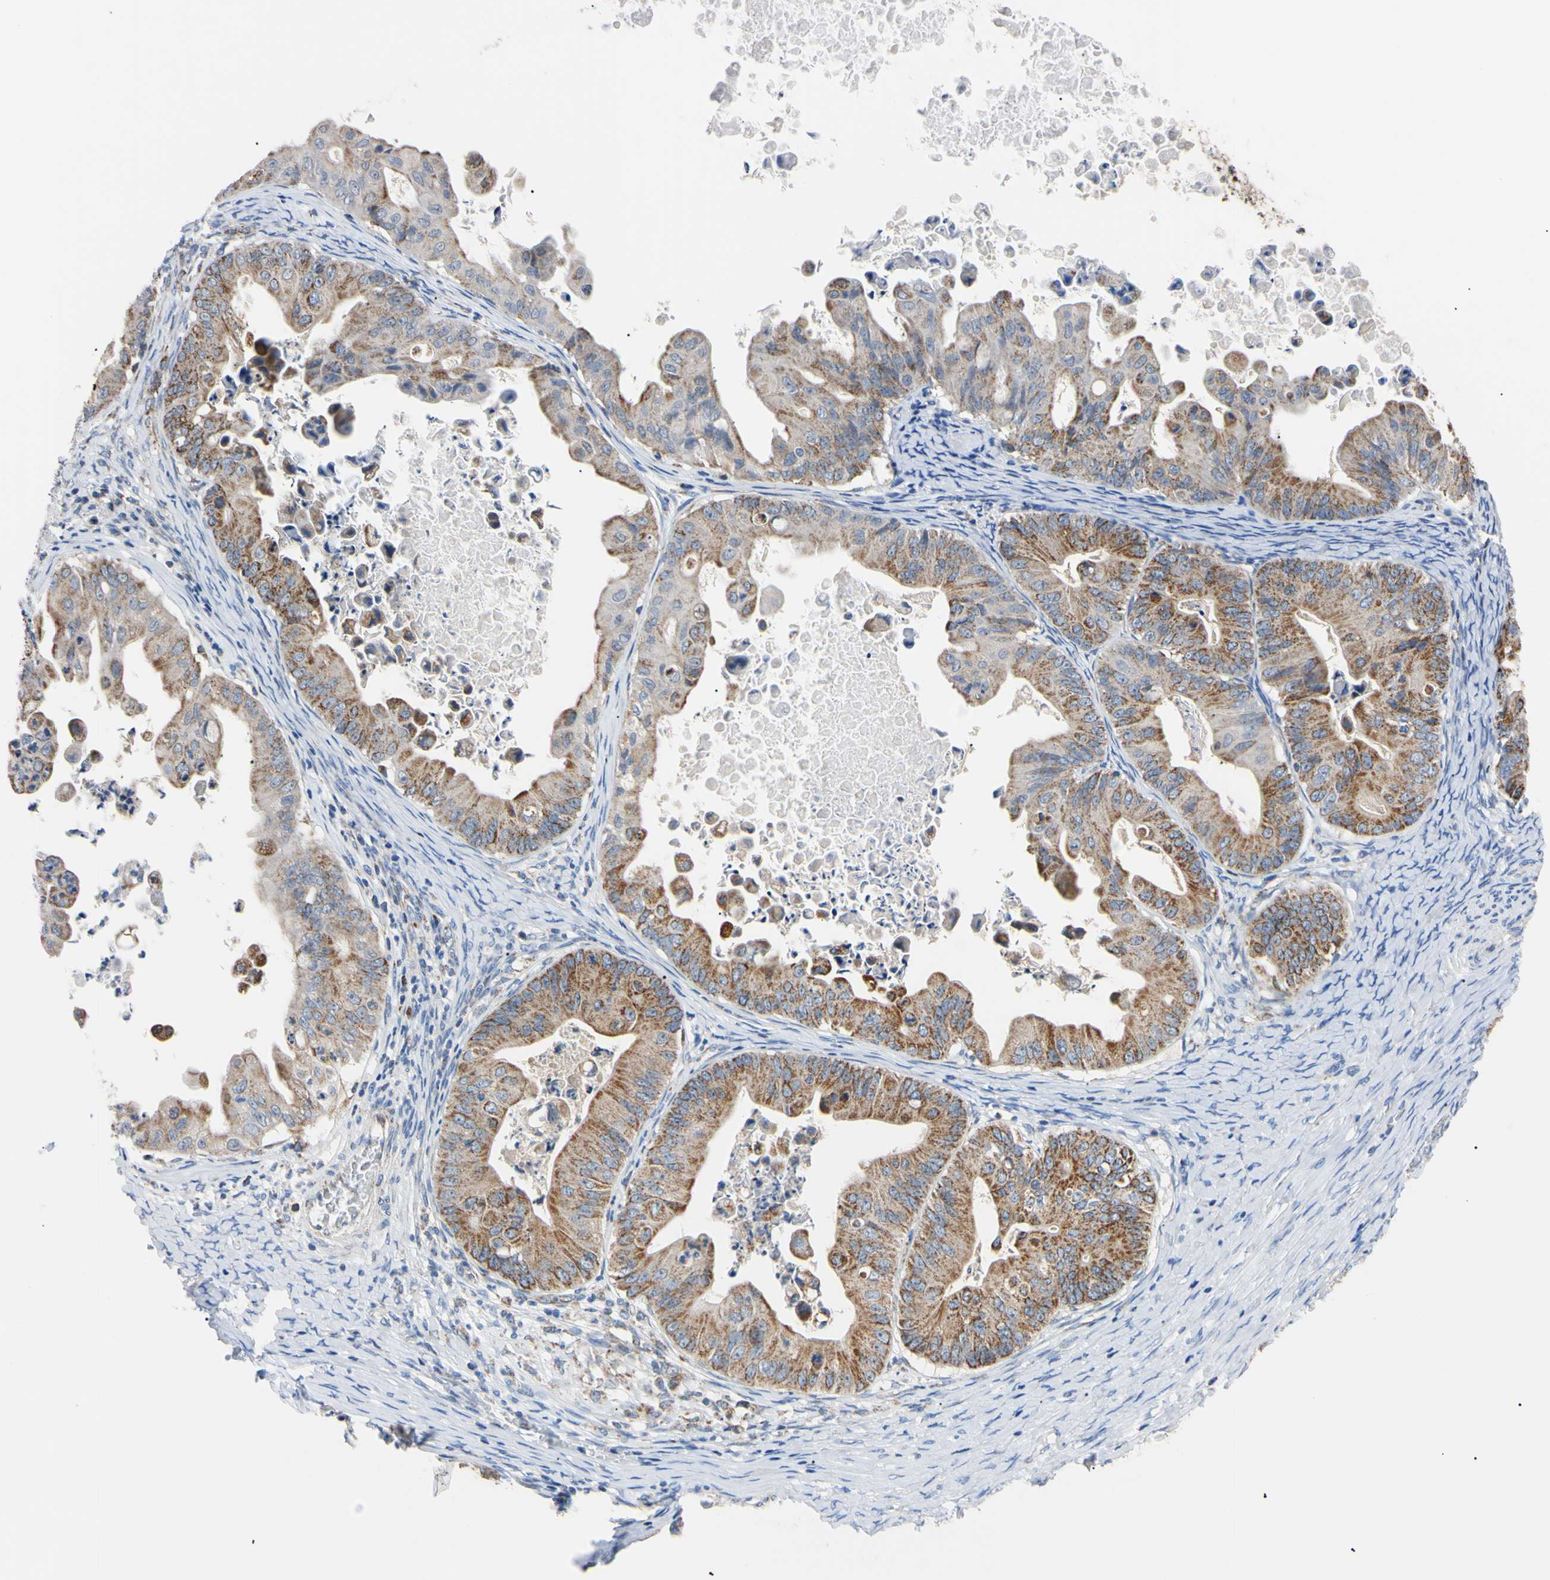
{"staining": {"intensity": "moderate", "quantity": ">75%", "location": "cytoplasmic/membranous"}, "tissue": "ovarian cancer", "cell_type": "Tumor cells", "image_type": "cancer", "snomed": [{"axis": "morphology", "description": "Cystadenocarcinoma, mucinous, NOS"}, {"axis": "topography", "description": "Ovary"}], "caption": "This histopathology image exhibits mucinous cystadenocarcinoma (ovarian) stained with immunohistochemistry (IHC) to label a protein in brown. The cytoplasmic/membranous of tumor cells show moderate positivity for the protein. Nuclei are counter-stained blue.", "gene": "CLPP", "patient": {"sex": "female", "age": 37}}